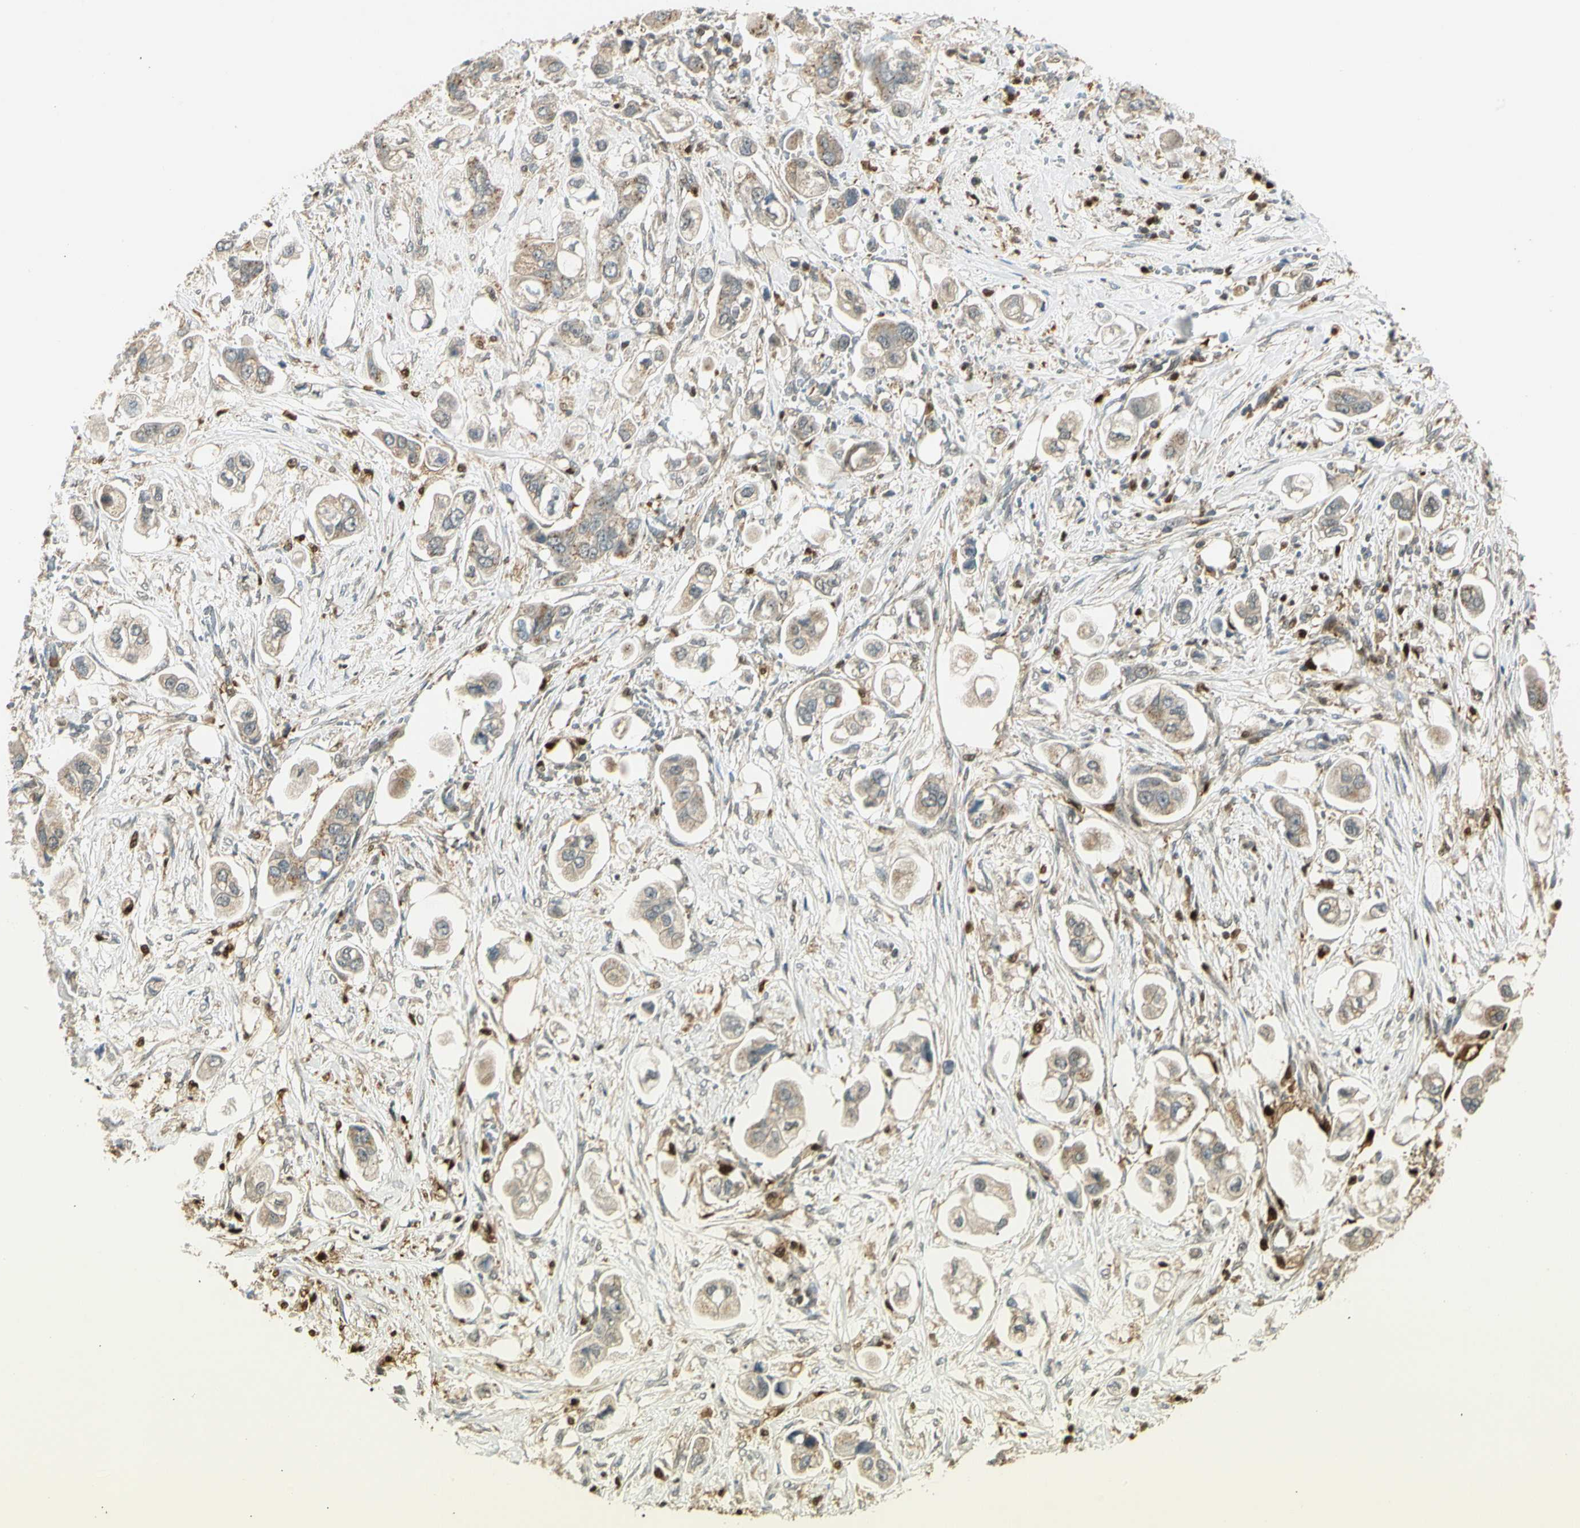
{"staining": {"intensity": "weak", "quantity": "25%-75%", "location": "cytoplasmic/membranous"}, "tissue": "stomach cancer", "cell_type": "Tumor cells", "image_type": "cancer", "snomed": [{"axis": "morphology", "description": "Adenocarcinoma, NOS"}, {"axis": "topography", "description": "Stomach"}], "caption": "Human stomach cancer (adenocarcinoma) stained with a brown dye displays weak cytoplasmic/membranous positive positivity in about 25%-75% of tumor cells.", "gene": "LTA4H", "patient": {"sex": "male", "age": 62}}